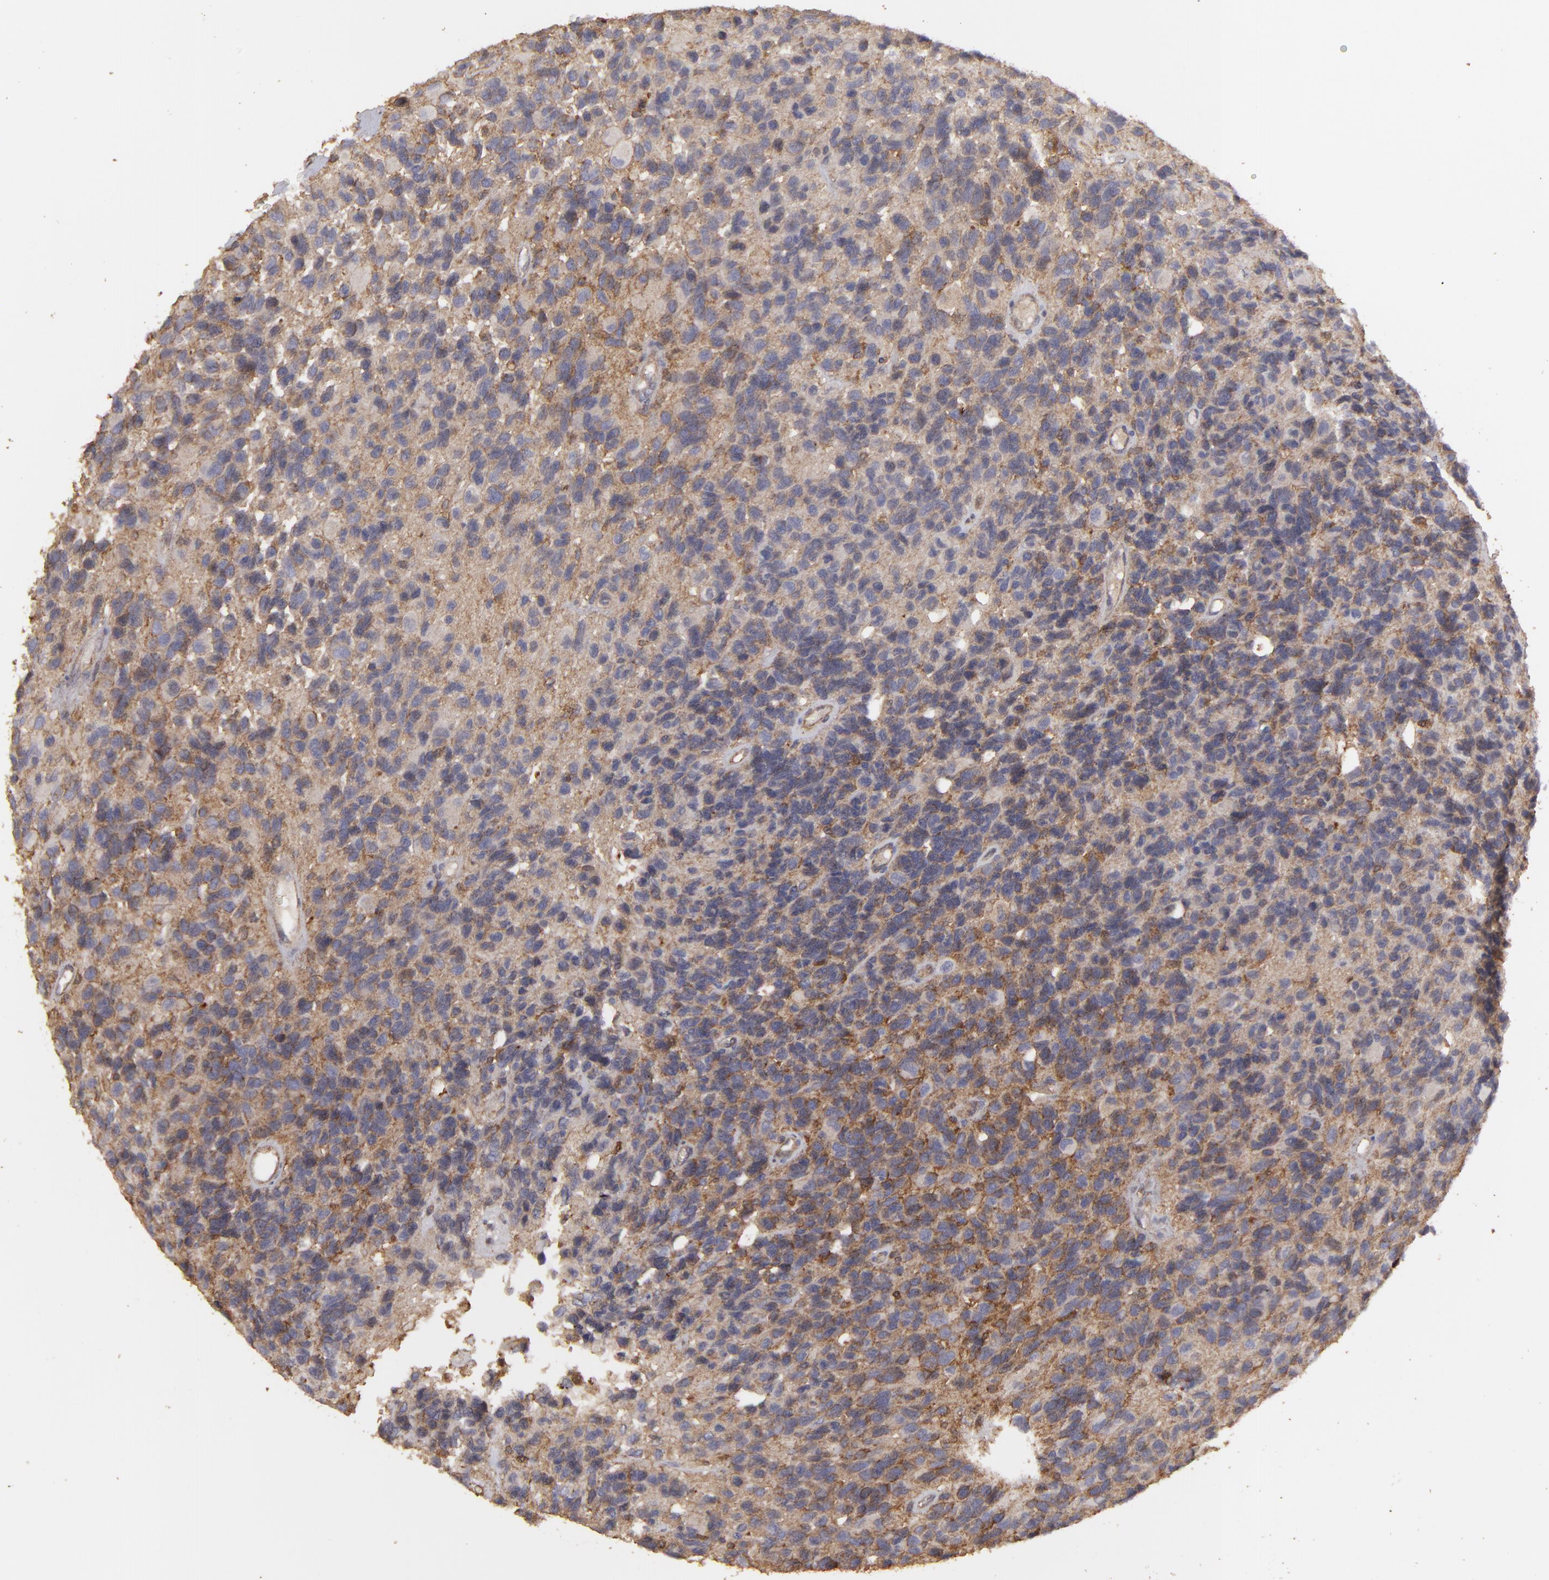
{"staining": {"intensity": "moderate", "quantity": ">75%", "location": "cytoplasmic/membranous"}, "tissue": "glioma", "cell_type": "Tumor cells", "image_type": "cancer", "snomed": [{"axis": "morphology", "description": "Glioma, malignant, High grade"}, {"axis": "topography", "description": "Brain"}], "caption": "A medium amount of moderate cytoplasmic/membranous positivity is present in approximately >75% of tumor cells in glioma tissue.", "gene": "ACTB", "patient": {"sex": "male", "age": 77}}